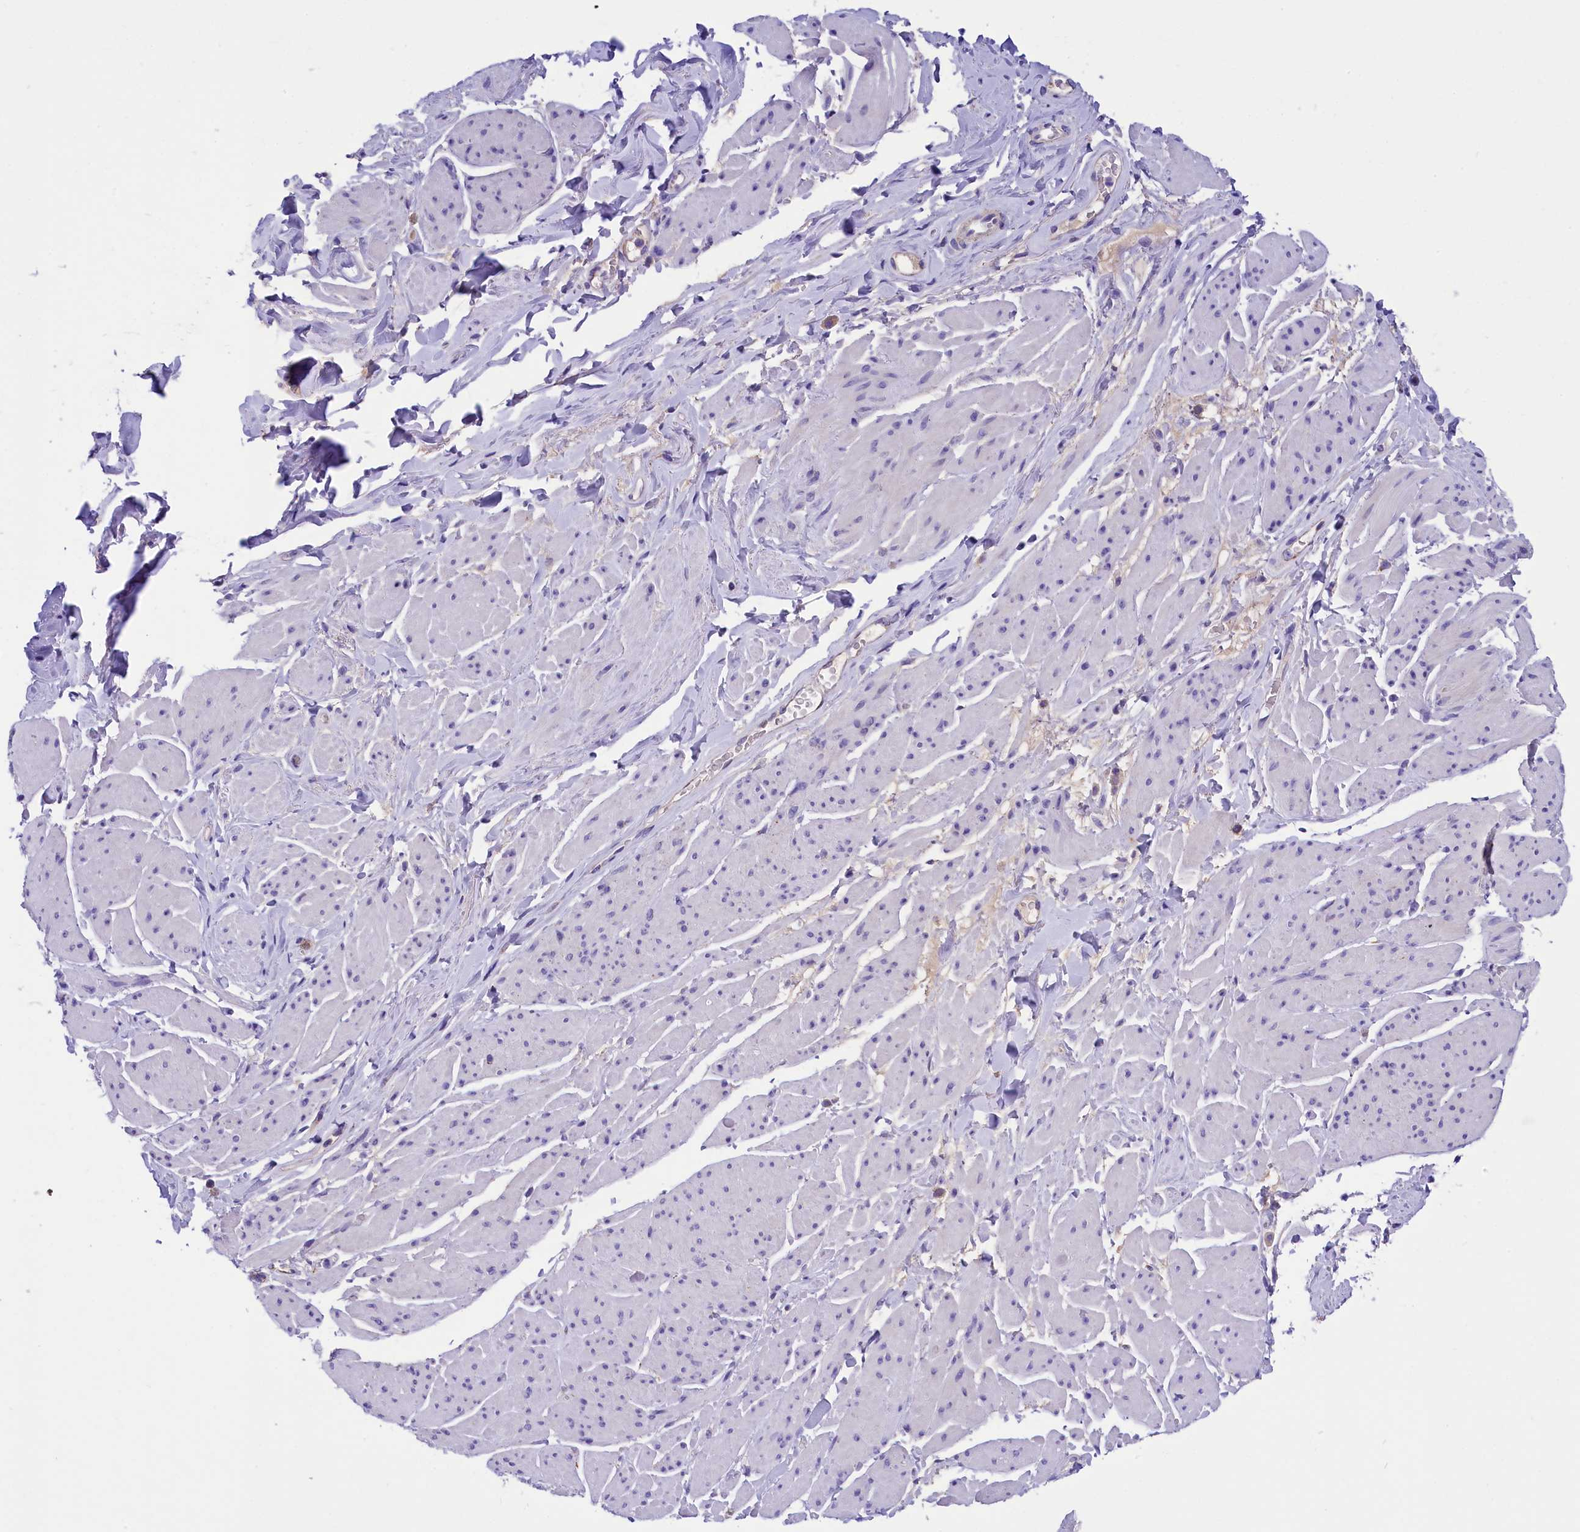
{"staining": {"intensity": "negative", "quantity": "none", "location": "none"}, "tissue": "smooth muscle", "cell_type": "Smooth muscle cells", "image_type": "normal", "snomed": [{"axis": "morphology", "description": "Normal tissue, NOS"}, {"axis": "topography", "description": "Smooth muscle"}, {"axis": "topography", "description": "Peripheral nerve tissue"}], "caption": "Normal smooth muscle was stained to show a protein in brown. There is no significant staining in smooth muscle cells.", "gene": "ABAT", "patient": {"sex": "male", "age": 69}}